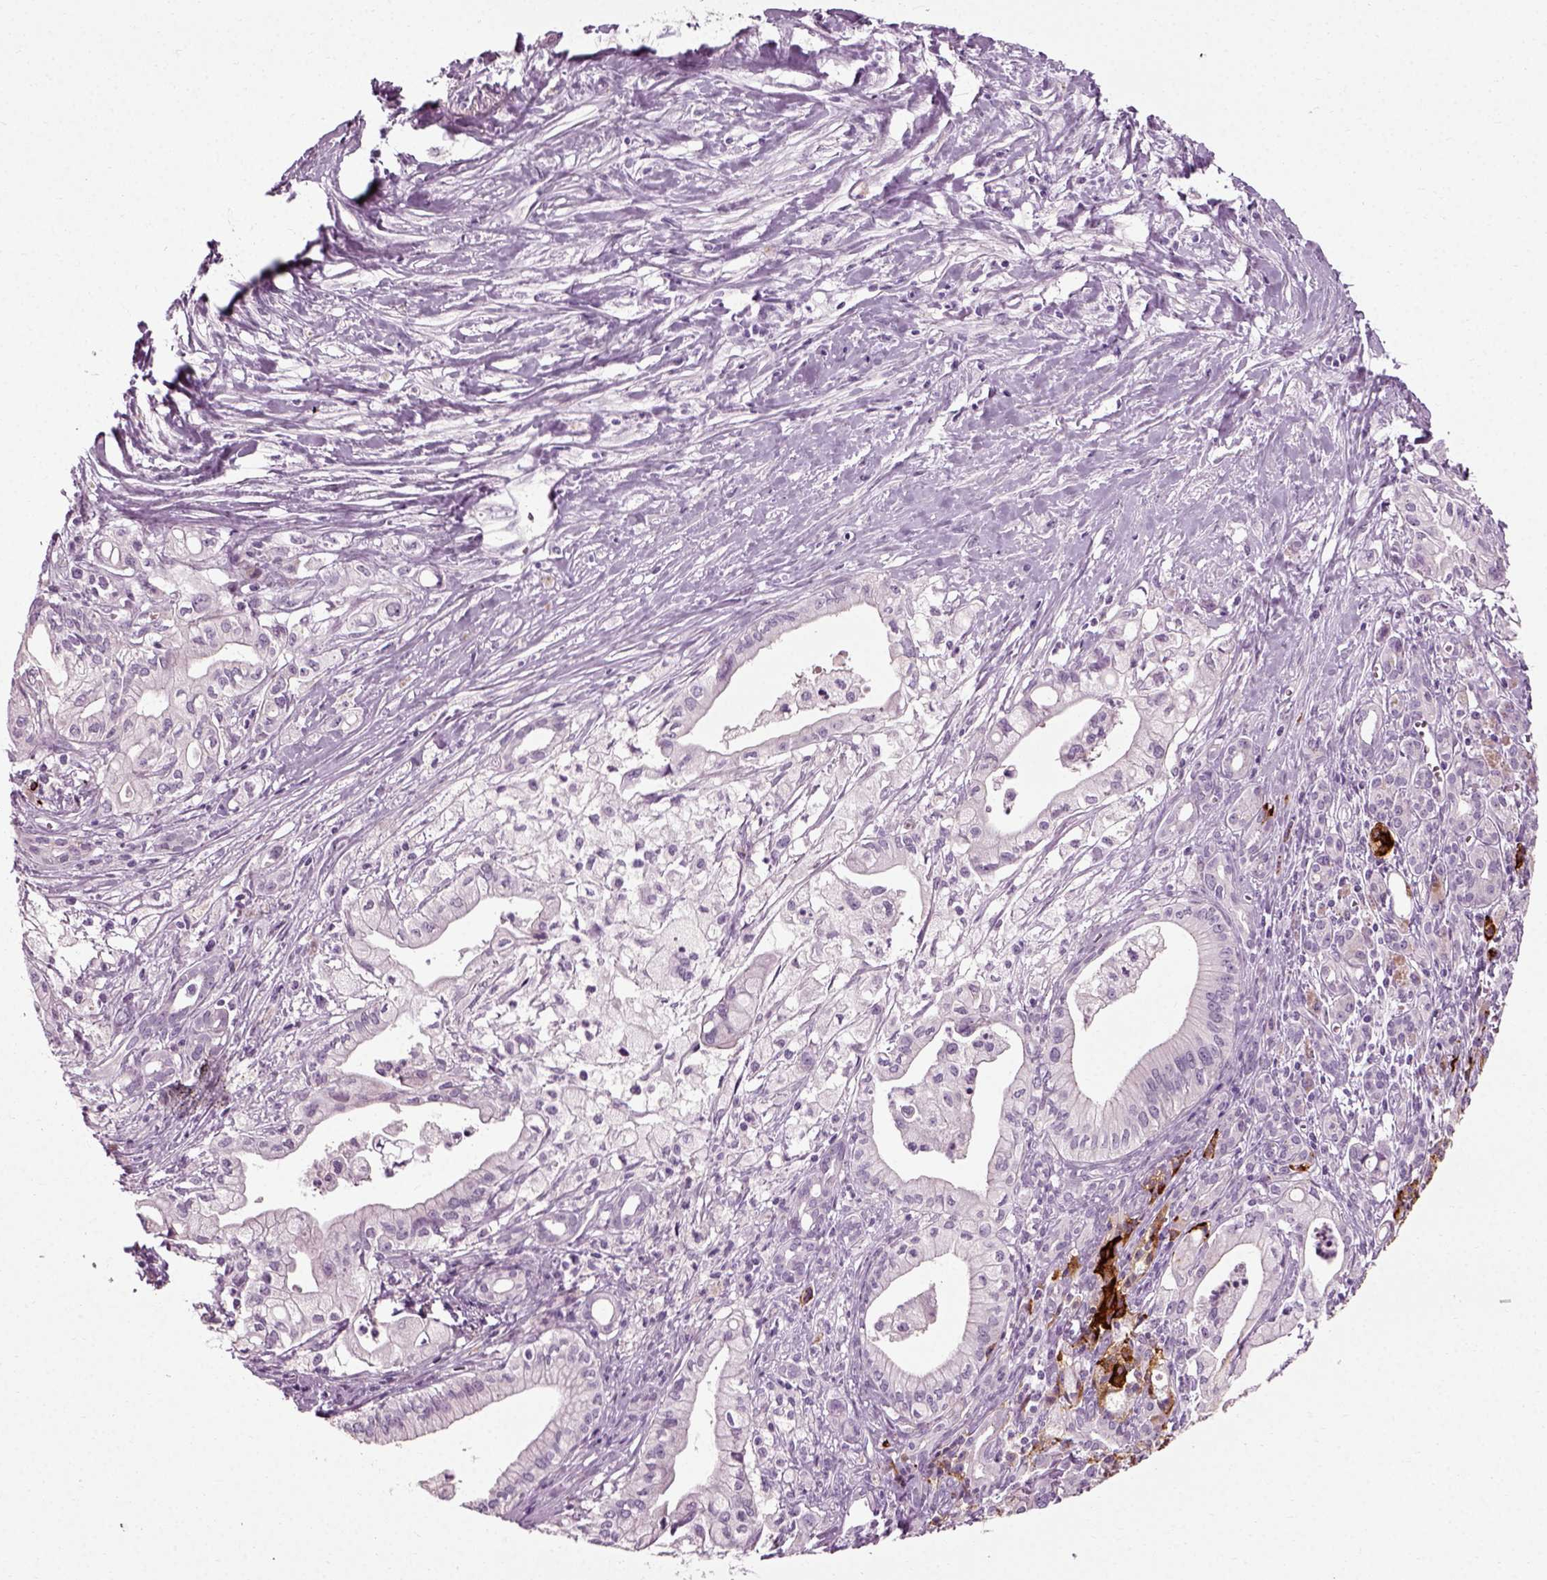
{"staining": {"intensity": "negative", "quantity": "none", "location": "none"}, "tissue": "pancreatic cancer", "cell_type": "Tumor cells", "image_type": "cancer", "snomed": [{"axis": "morphology", "description": "Adenocarcinoma, NOS"}, {"axis": "topography", "description": "Pancreas"}], "caption": "This is an immunohistochemistry photomicrograph of human pancreatic cancer. There is no positivity in tumor cells.", "gene": "SCG5", "patient": {"sex": "male", "age": 71}}